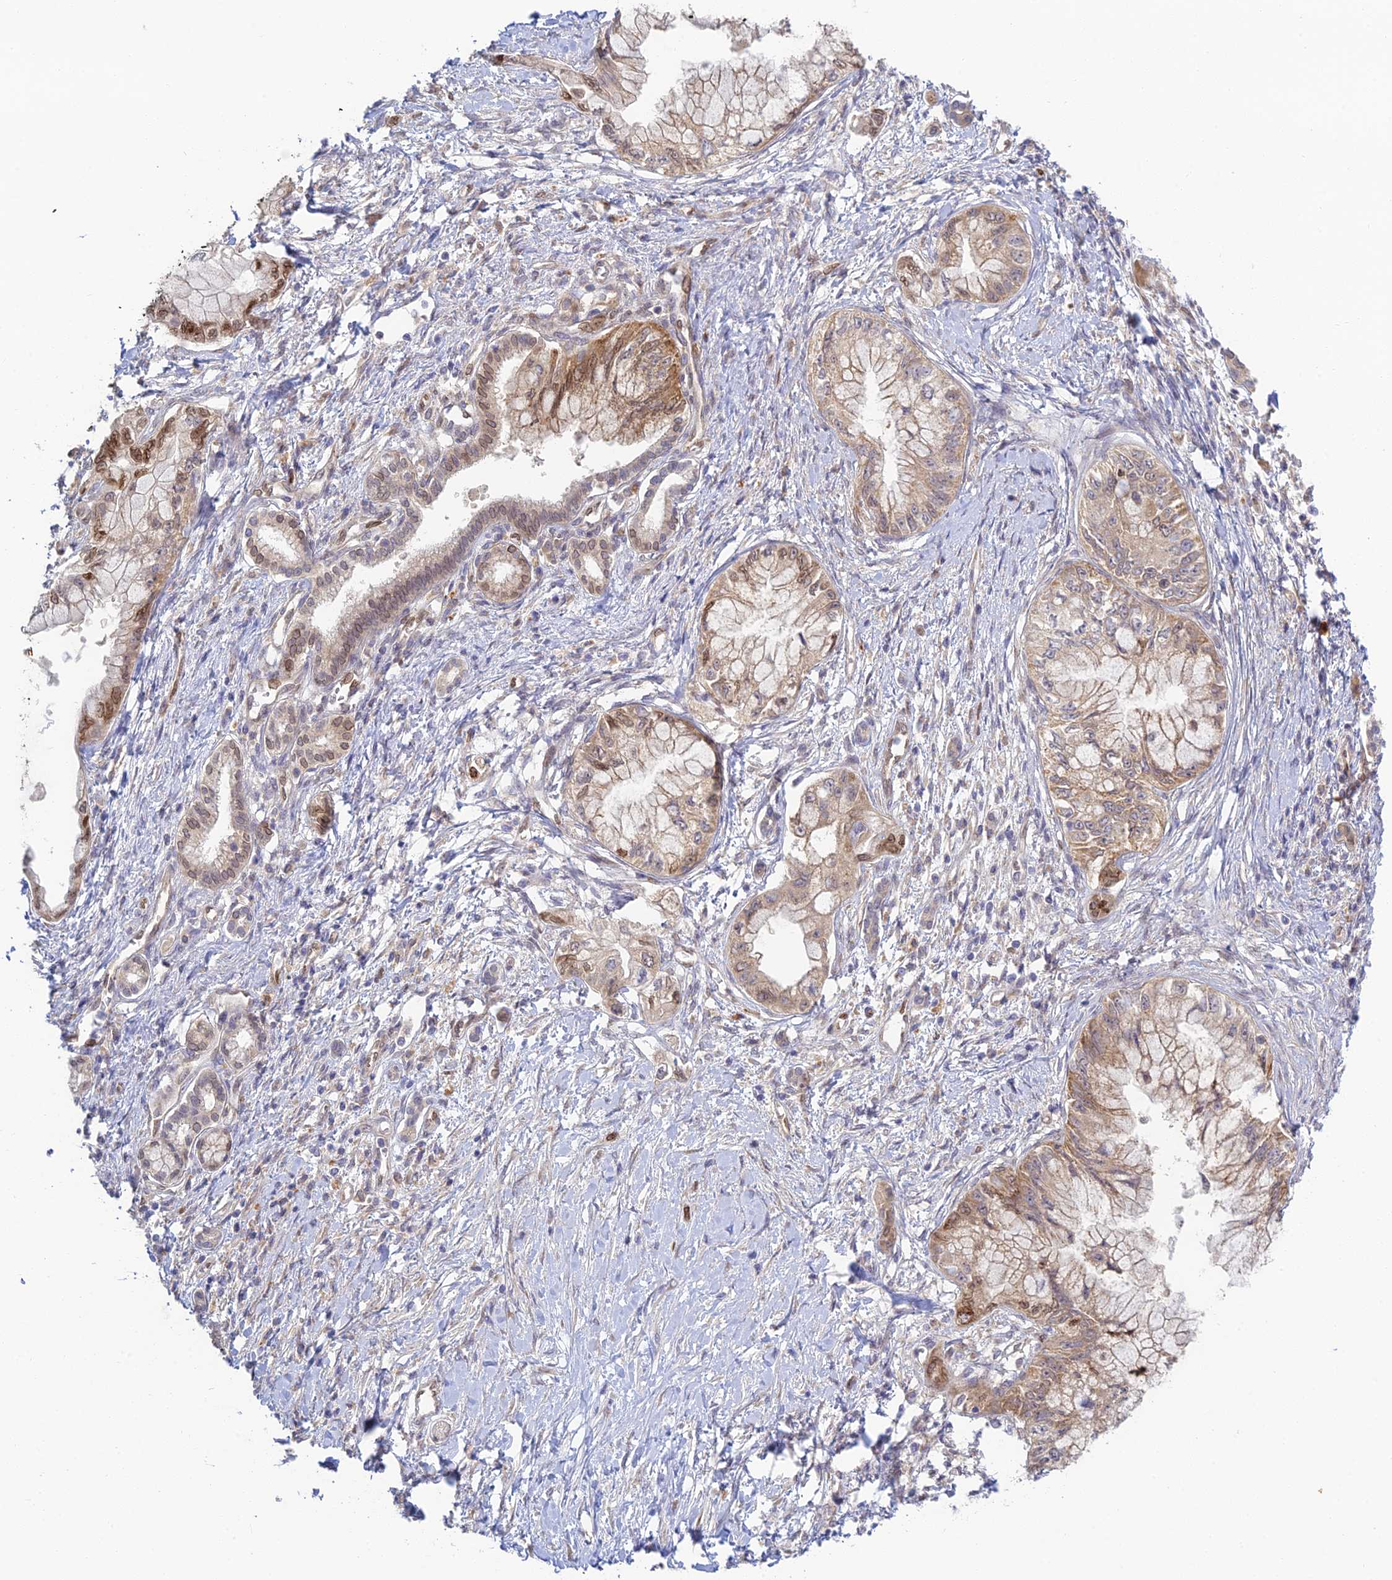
{"staining": {"intensity": "moderate", "quantity": "25%-75%", "location": "cytoplasmic/membranous,nuclear"}, "tissue": "pancreatic cancer", "cell_type": "Tumor cells", "image_type": "cancer", "snomed": [{"axis": "morphology", "description": "Adenocarcinoma, NOS"}, {"axis": "topography", "description": "Pancreas"}], "caption": "The histopathology image reveals immunohistochemical staining of pancreatic cancer (adenocarcinoma). There is moderate cytoplasmic/membranous and nuclear positivity is identified in about 25%-75% of tumor cells.", "gene": "SKIC8", "patient": {"sex": "male", "age": 48}}